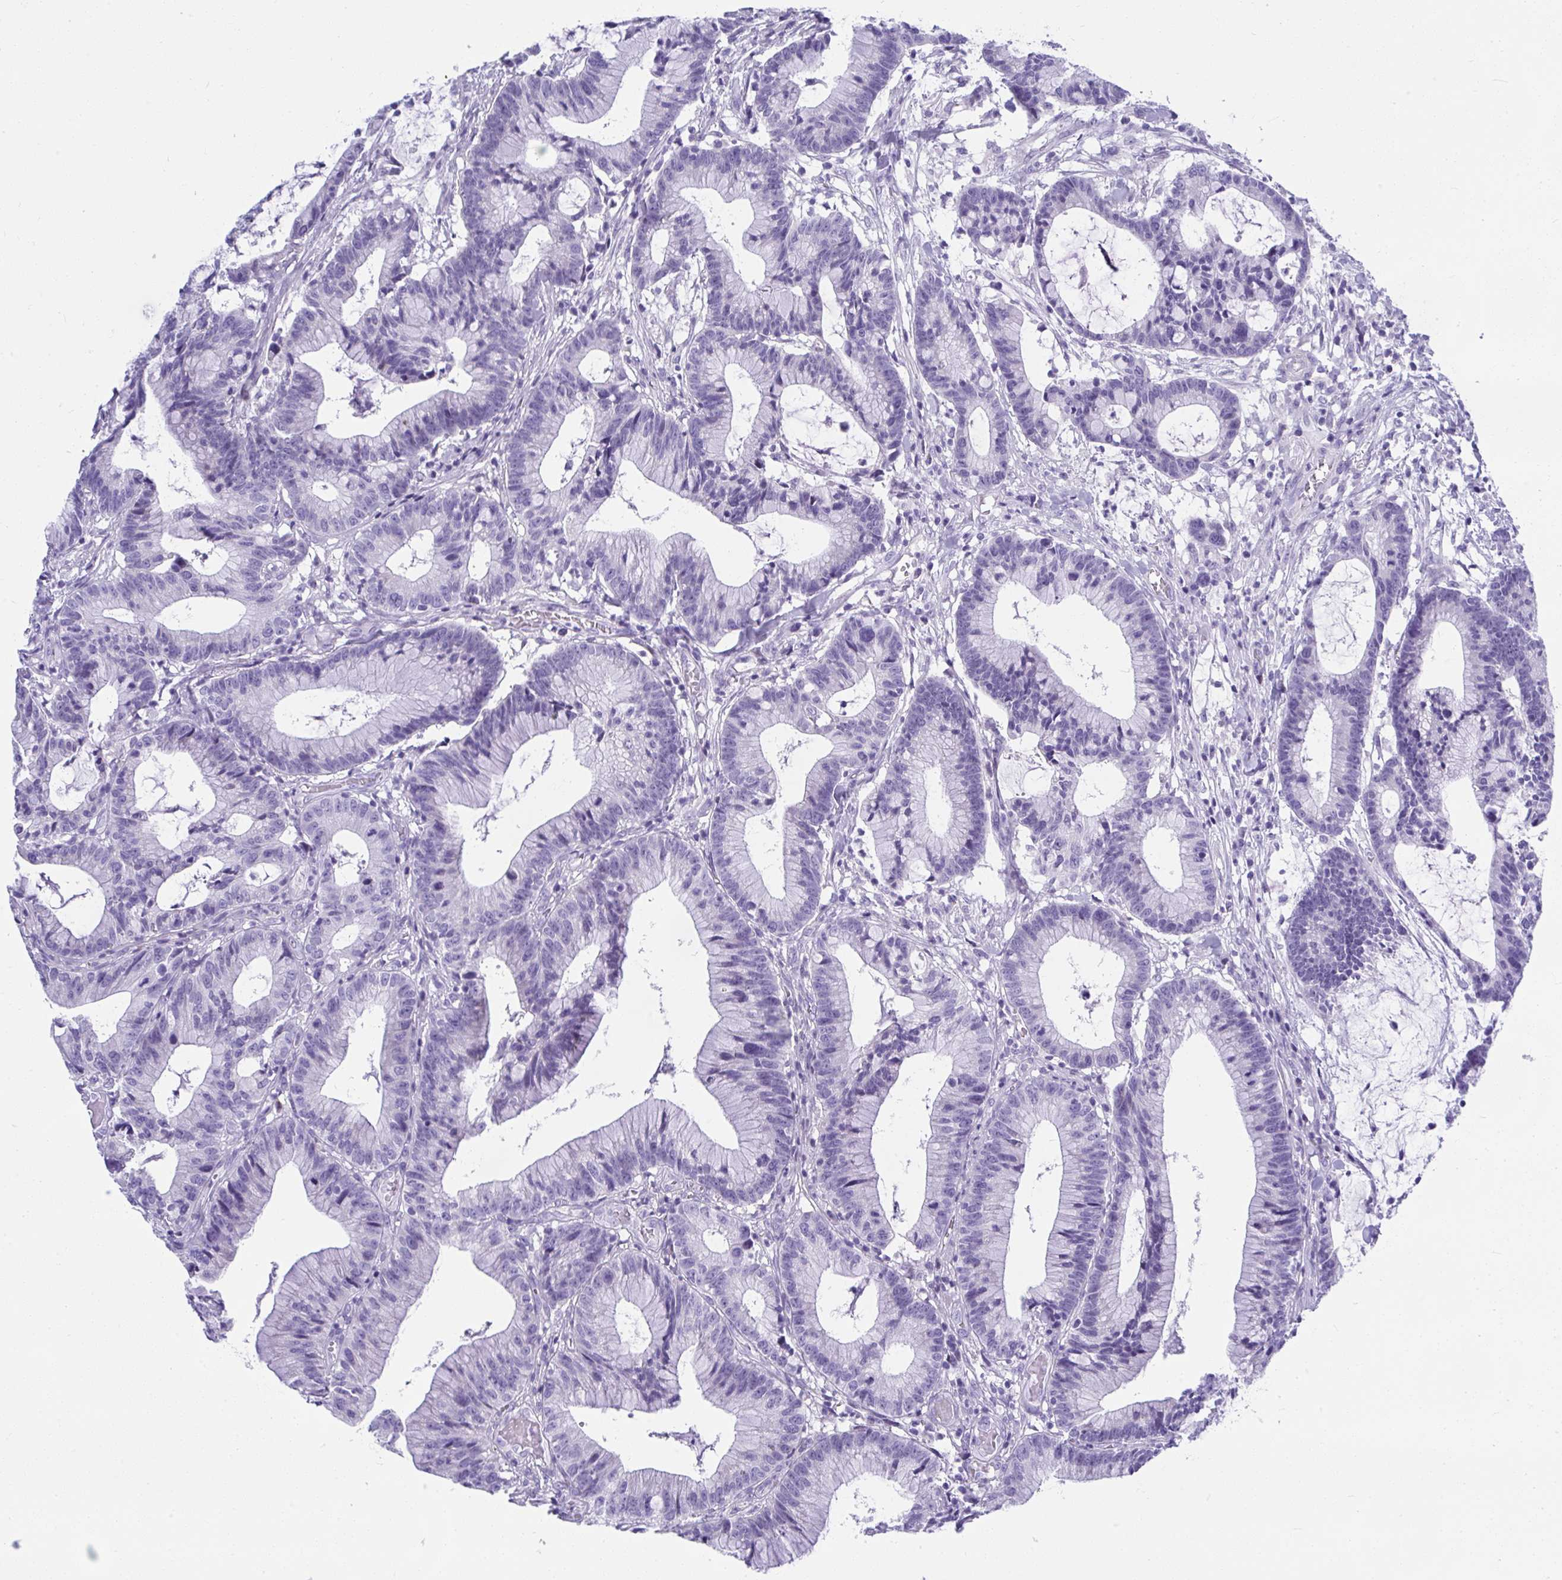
{"staining": {"intensity": "negative", "quantity": "none", "location": "none"}, "tissue": "colorectal cancer", "cell_type": "Tumor cells", "image_type": "cancer", "snomed": [{"axis": "morphology", "description": "Adenocarcinoma, NOS"}, {"axis": "topography", "description": "Colon"}], "caption": "High power microscopy image of an IHC image of colorectal cancer, revealing no significant expression in tumor cells.", "gene": "ISL1", "patient": {"sex": "female", "age": 78}}